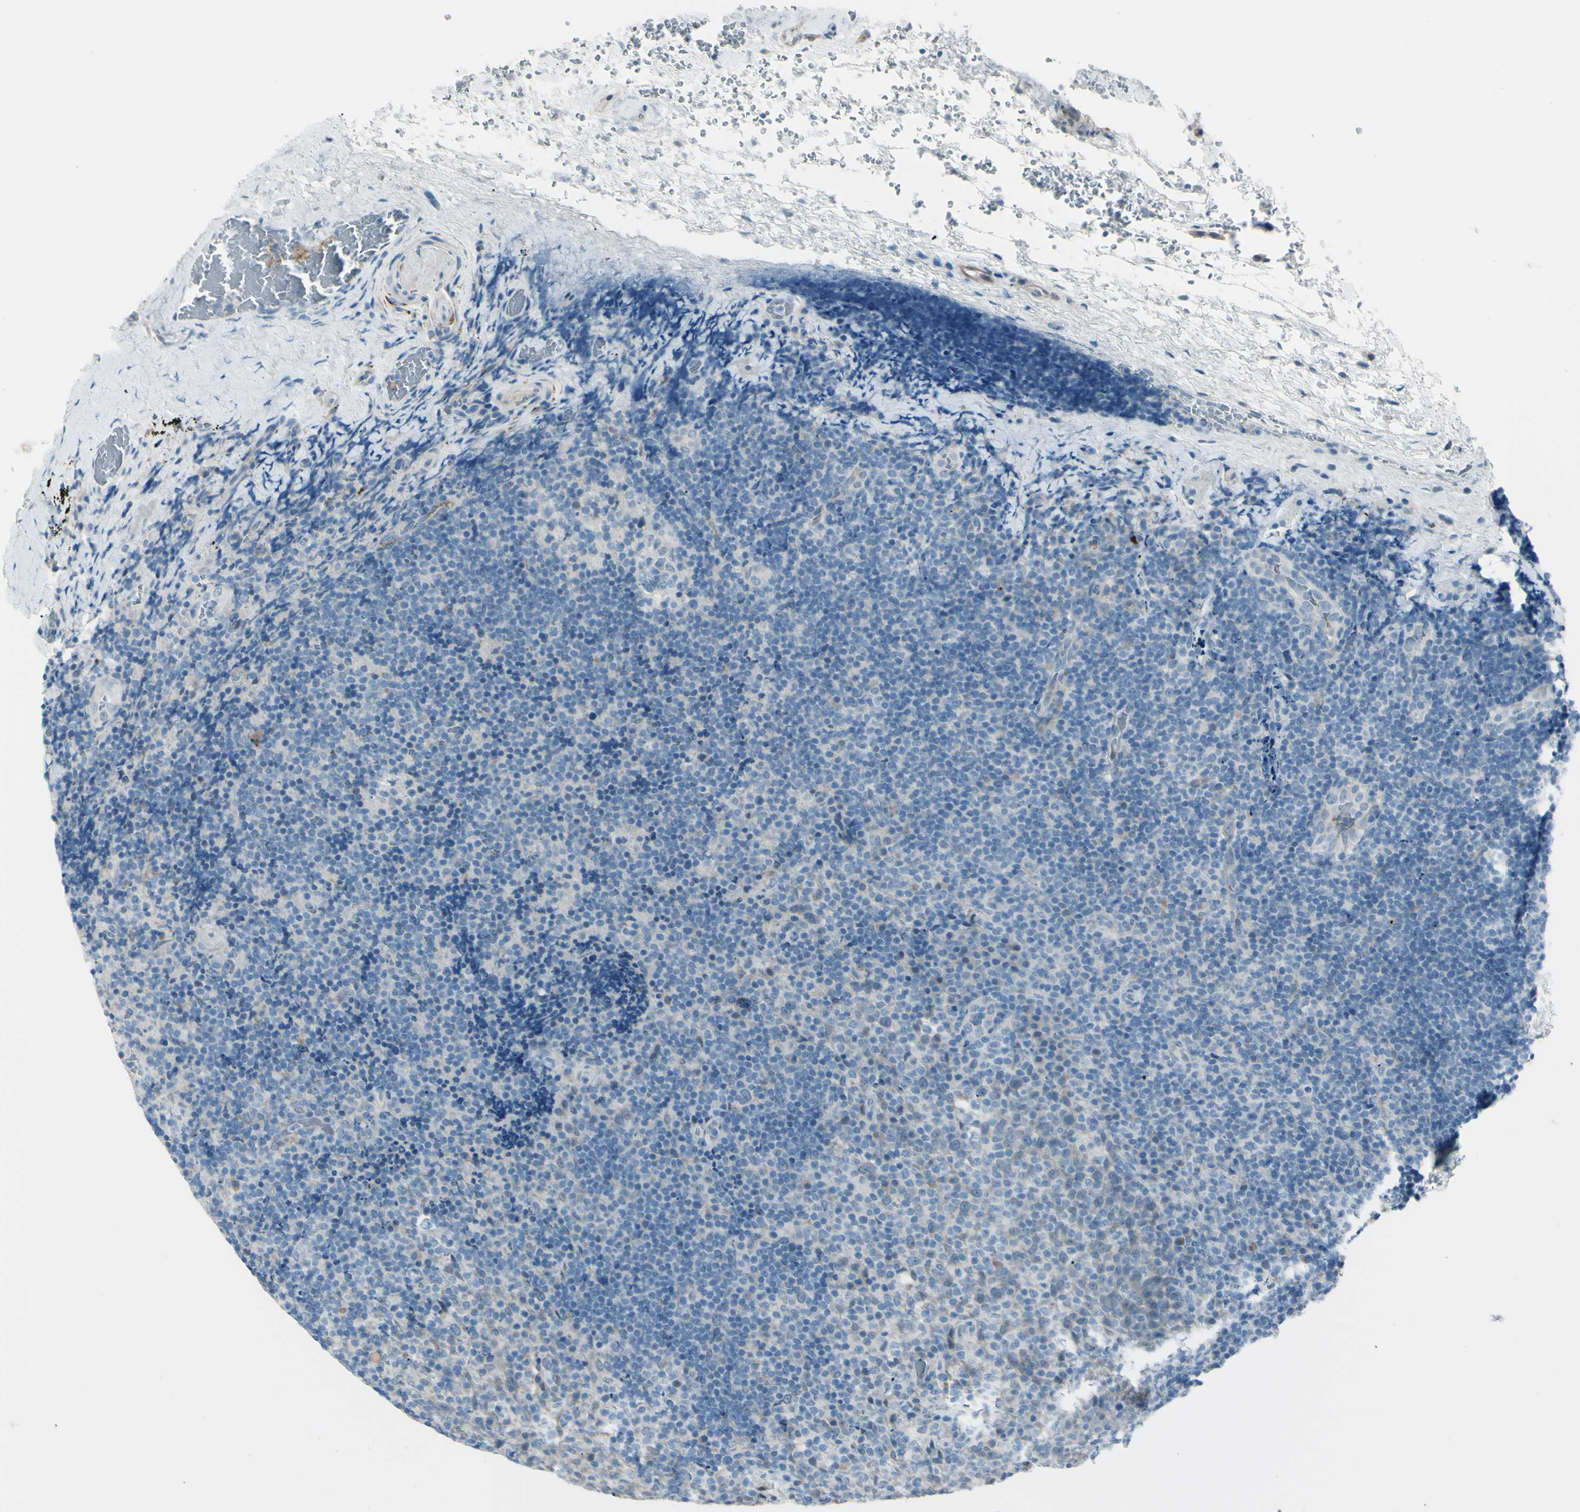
{"staining": {"intensity": "negative", "quantity": "none", "location": "none"}, "tissue": "lymphoma", "cell_type": "Tumor cells", "image_type": "cancer", "snomed": [{"axis": "morphology", "description": "Malignant lymphoma, non-Hodgkin's type, High grade"}, {"axis": "topography", "description": "Tonsil"}], "caption": "Human high-grade malignant lymphoma, non-Hodgkin's type stained for a protein using immunohistochemistry (IHC) demonstrates no positivity in tumor cells.", "gene": "GPR34", "patient": {"sex": "female", "age": 36}}